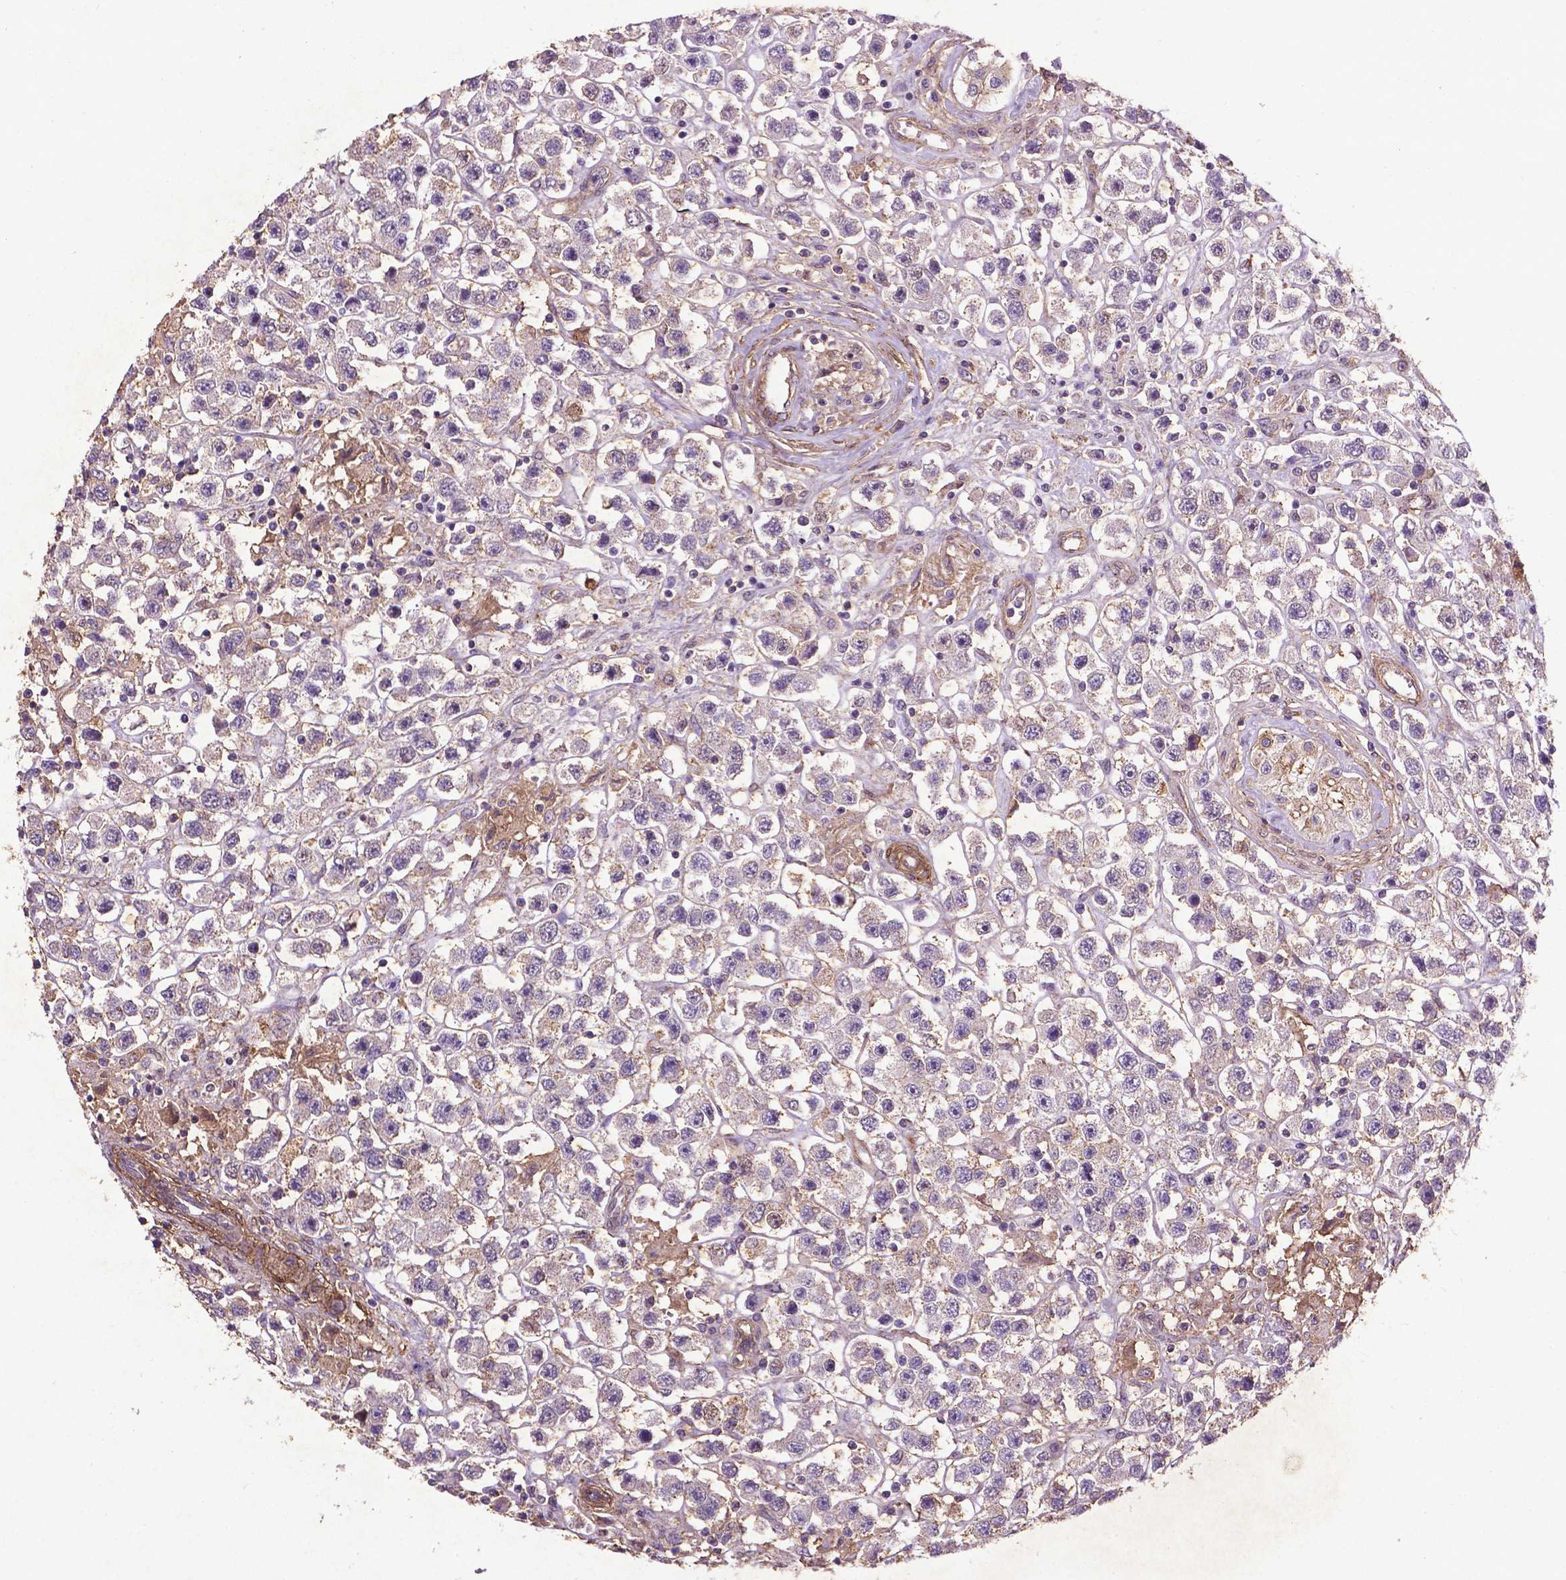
{"staining": {"intensity": "weak", "quantity": "<25%", "location": "cytoplasmic/membranous"}, "tissue": "testis cancer", "cell_type": "Tumor cells", "image_type": "cancer", "snomed": [{"axis": "morphology", "description": "Seminoma, NOS"}, {"axis": "topography", "description": "Testis"}], "caption": "Immunohistochemical staining of seminoma (testis) exhibits no significant positivity in tumor cells. (DAB immunohistochemistry (IHC) with hematoxylin counter stain).", "gene": "RRAS", "patient": {"sex": "male", "age": 45}}